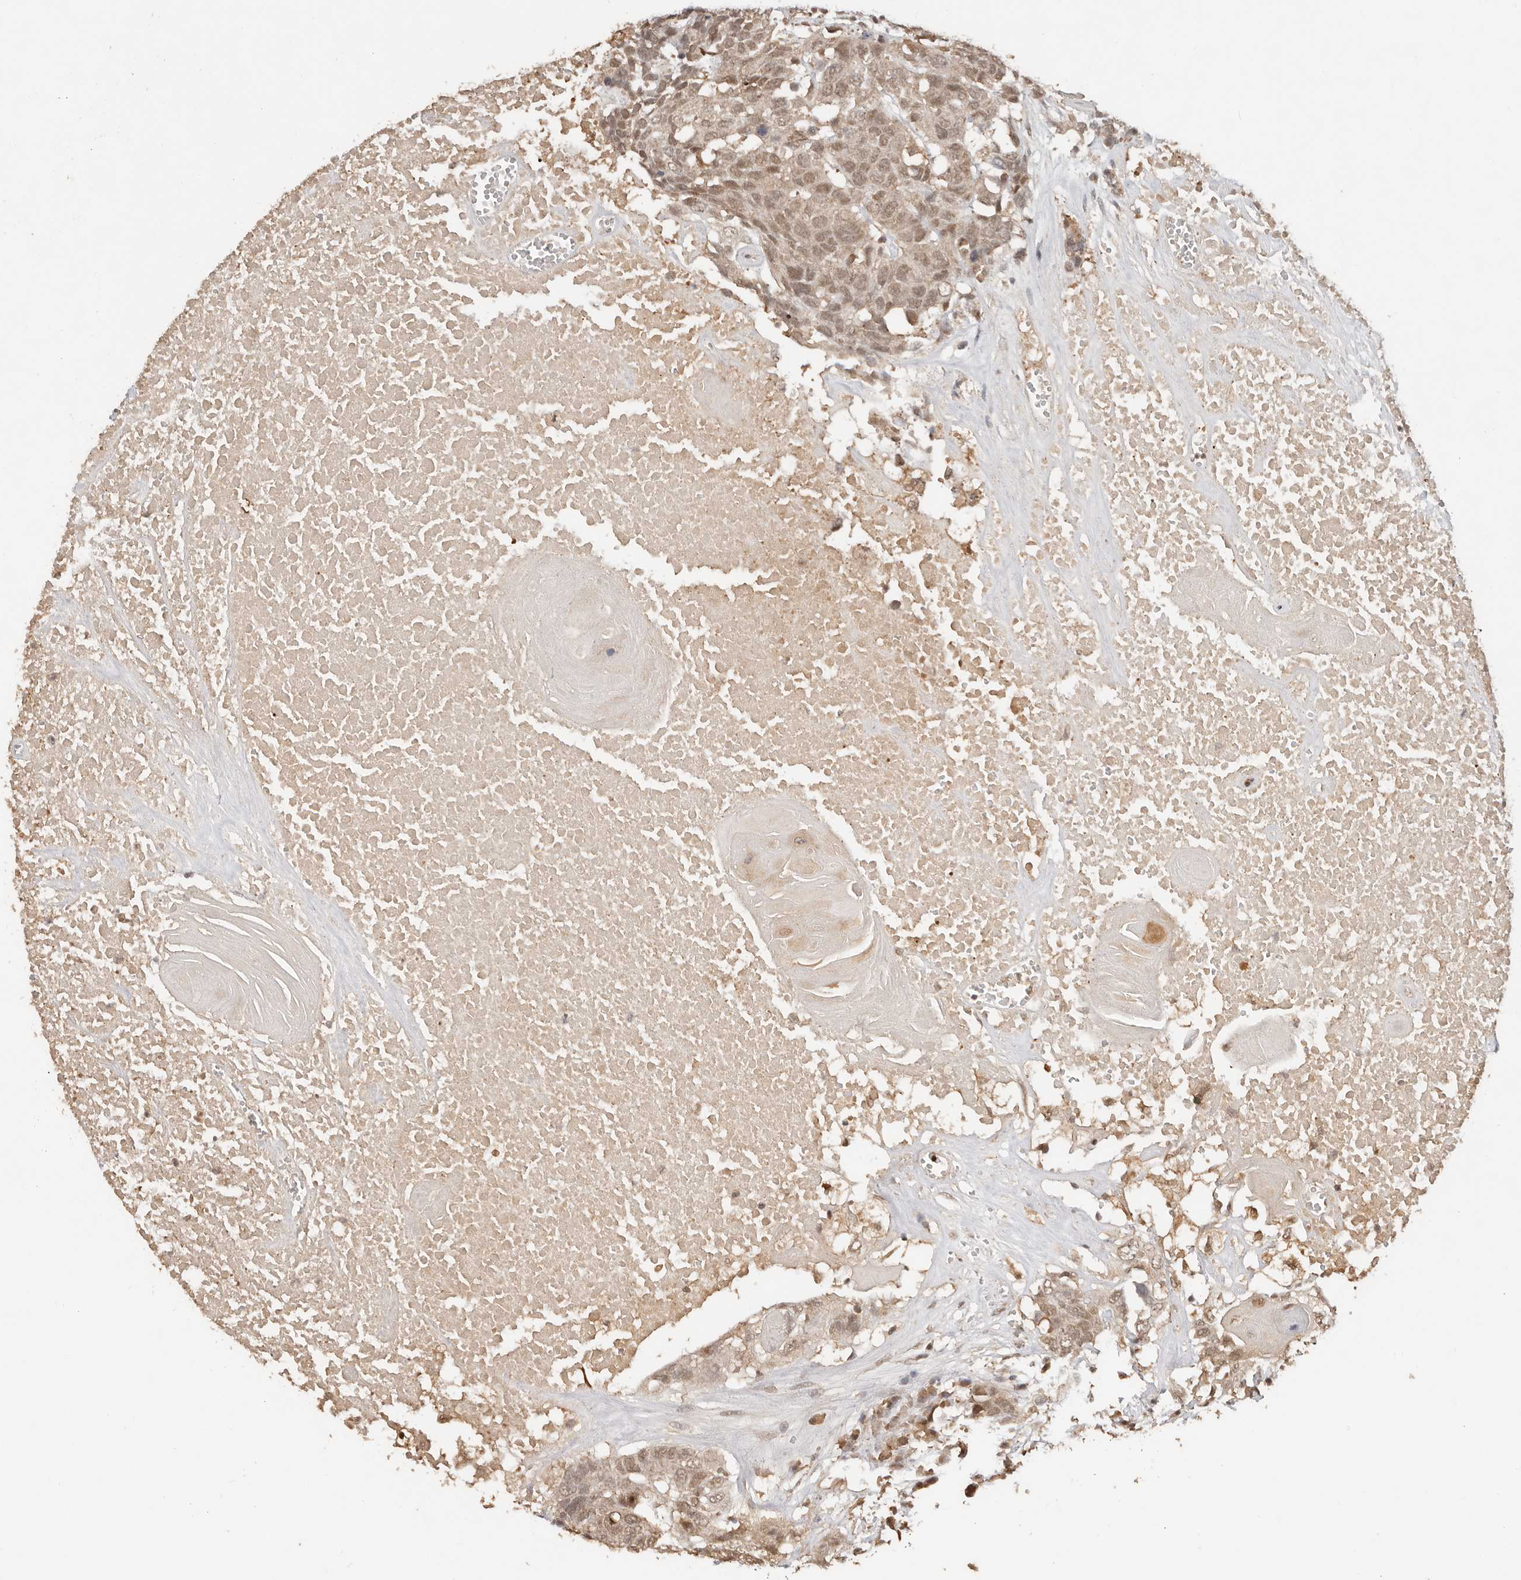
{"staining": {"intensity": "moderate", "quantity": ">75%", "location": "nuclear"}, "tissue": "head and neck cancer", "cell_type": "Tumor cells", "image_type": "cancer", "snomed": [{"axis": "morphology", "description": "Squamous cell carcinoma, NOS"}, {"axis": "topography", "description": "Head-Neck"}], "caption": "Squamous cell carcinoma (head and neck) stained for a protein (brown) exhibits moderate nuclear positive positivity in about >75% of tumor cells.", "gene": "PSMA5", "patient": {"sex": "male", "age": 66}}